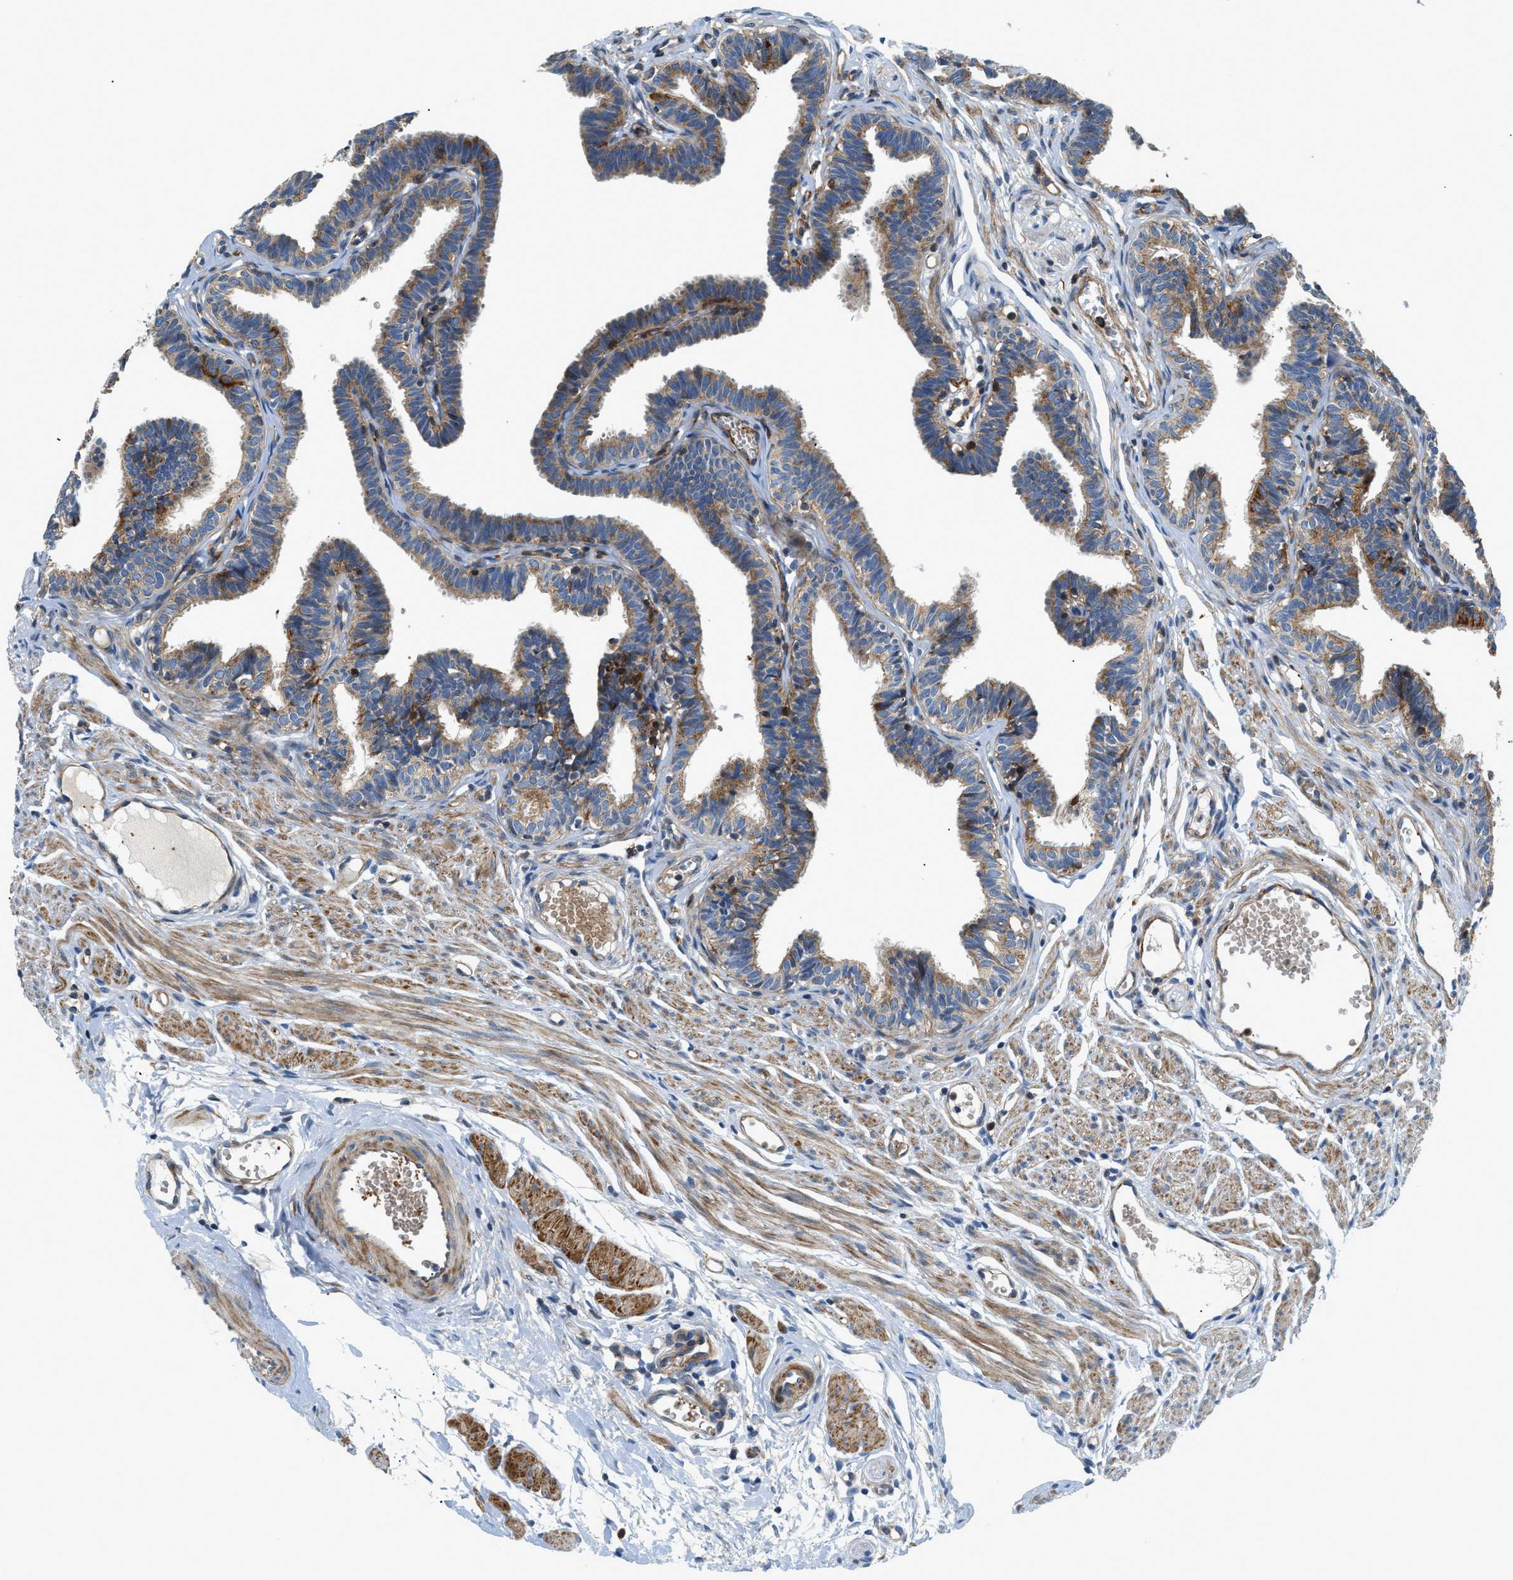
{"staining": {"intensity": "moderate", "quantity": ">75%", "location": "cytoplasmic/membranous"}, "tissue": "fallopian tube", "cell_type": "Glandular cells", "image_type": "normal", "snomed": [{"axis": "morphology", "description": "Normal tissue, NOS"}, {"axis": "topography", "description": "Fallopian tube"}, {"axis": "topography", "description": "Ovary"}], "caption": "Immunohistochemical staining of unremarkable human fallopian tube demonstrates medium levels of moderate cytoplasmic/membranous positivity in approximately >75% of glandular cells.", "gene": "DHODH", "patient": {"sex": "female", "age": 23}}